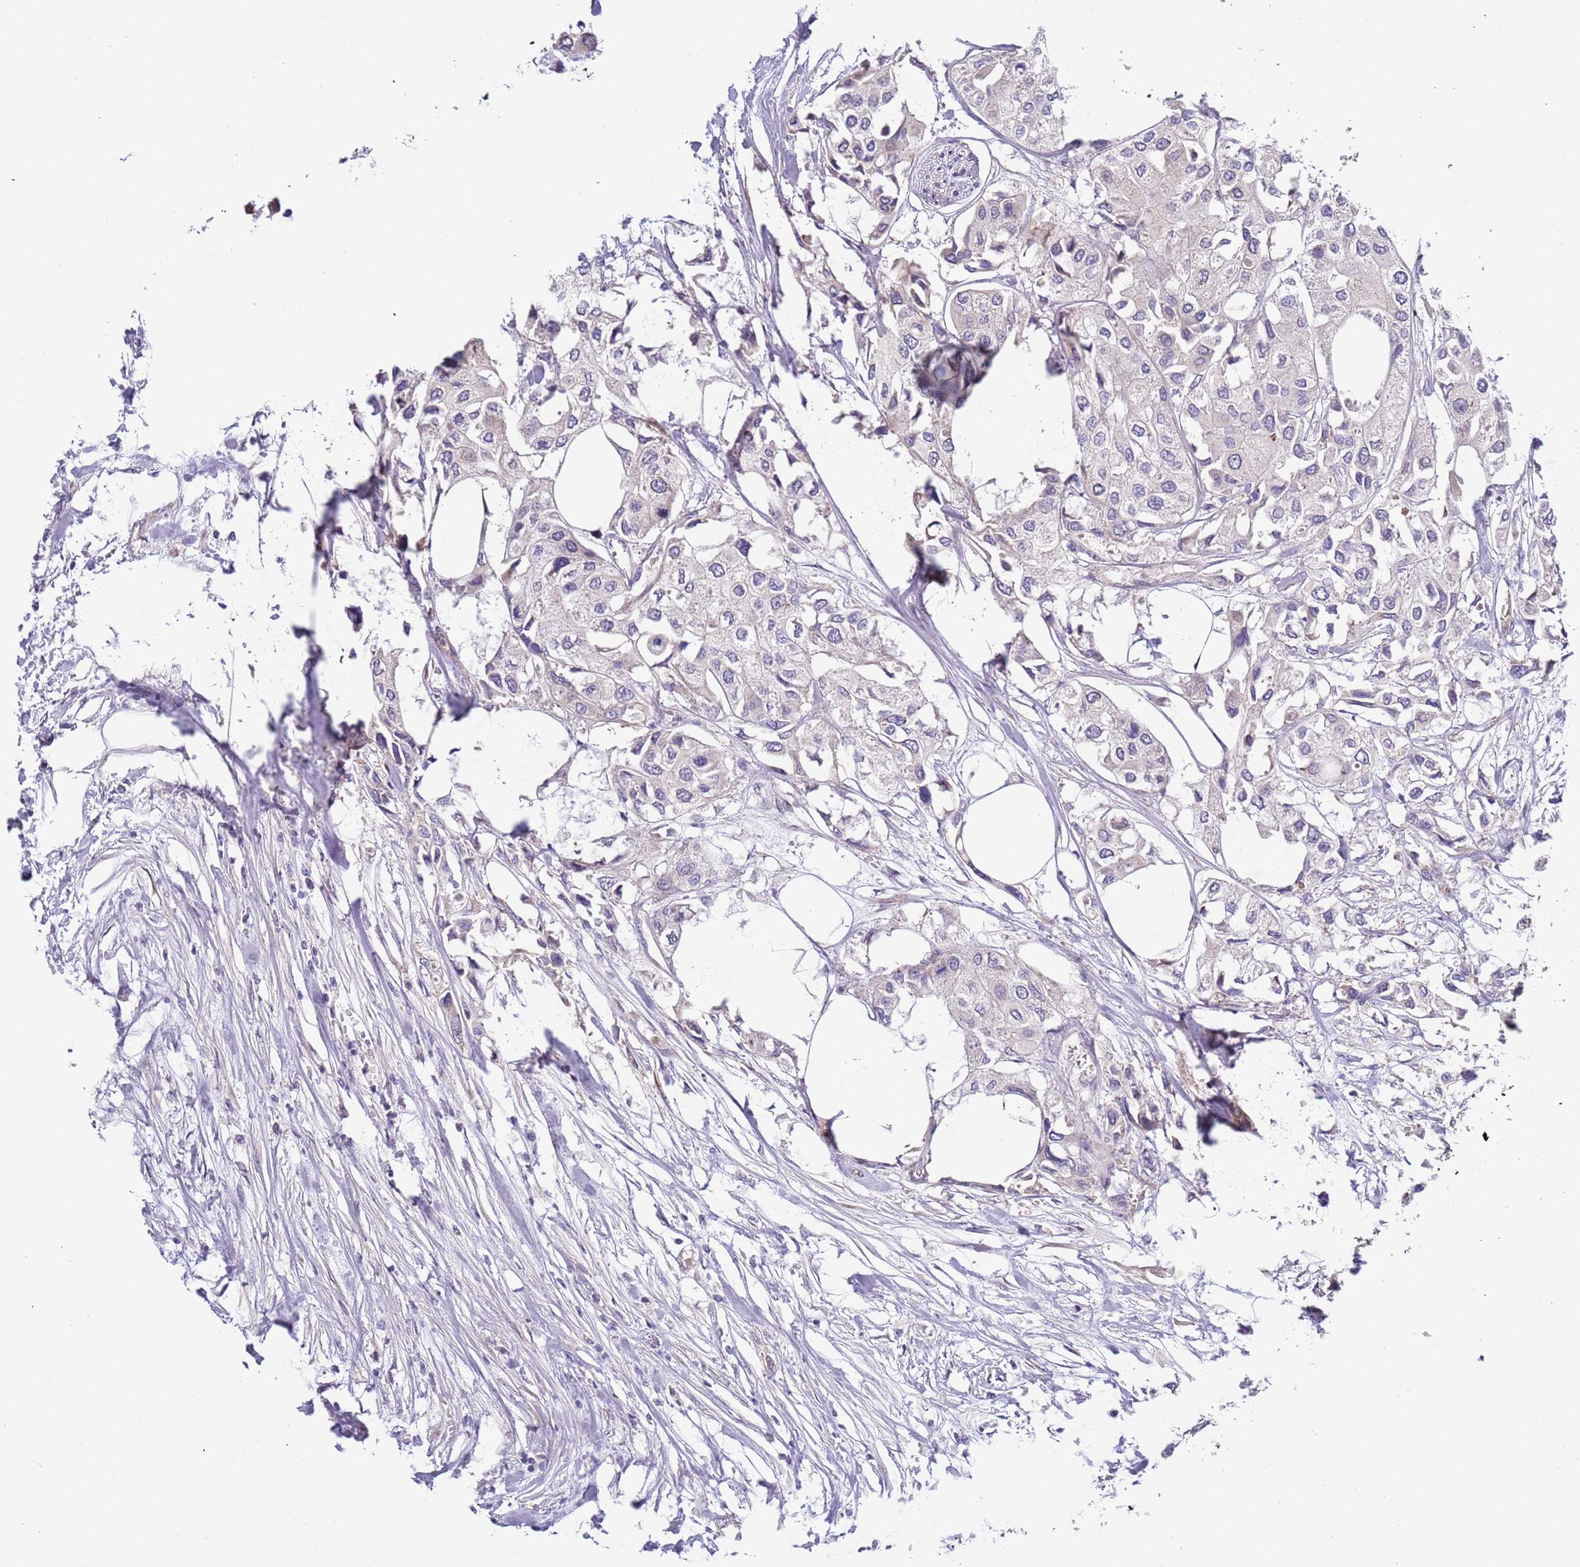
{"staining": {"intensity": "negative", "quantity": "none", "location": "none"}, "tissue": "urothelial cancer", "cell_type": "Tumor cells", "image_type": "cancer", "snomed": [{"axis": "morphology", "description": "Urothelial carcinoma, High grade"}, {"axis": "topography", "description": "Urinary bladder"}], "caption": "Urothelial cancer stained for a protein using IHC demonstrates no positivity tumor cells.", "gene": "LAMB4", "patient": {"sex": "male", "age": 64}}